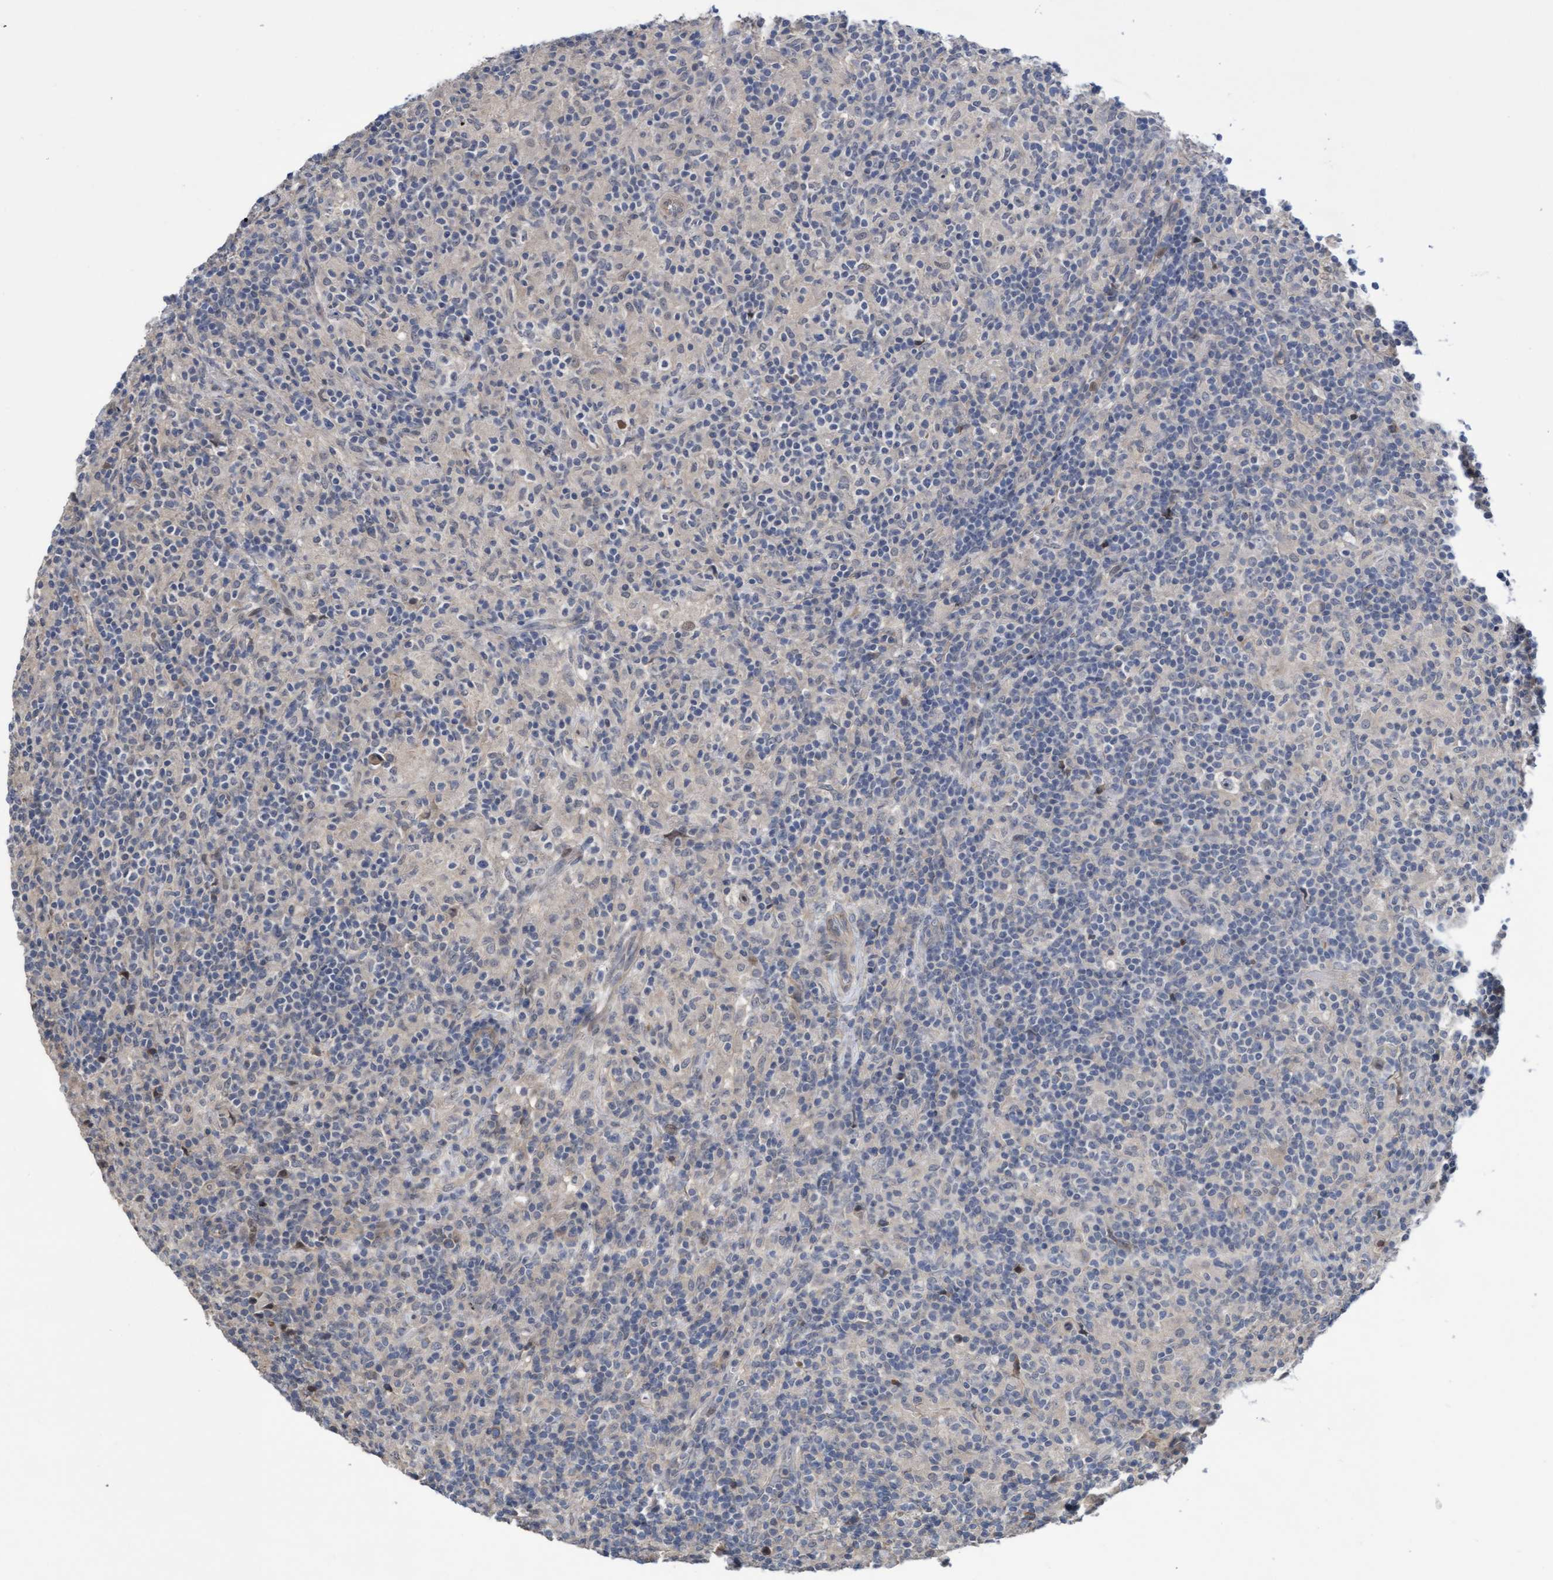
{"staining": {"intensity": "negative", "quantity": "none", "location": "none"}, "tissue": "lymphoma", "cell_type": "Tumor cells", "image_type": "cancer", "snomed": [{"axis": "morphology", "description": "Hodgkin's disease, NOS"}, {"axis": "topography", "description": "Lymph node"}], "caption": "Immunohistochemistry (IHC) image of neoplastic tissue: human Hodgkin's disease stained with DAB exhibits no significant protein positivity in tumor cells. (Brightfield microscopy of DAB immunohistochemistry (IHC) at high magnification).", "gene": "COBL", "patient": {"sex": "male", "age": 70}}